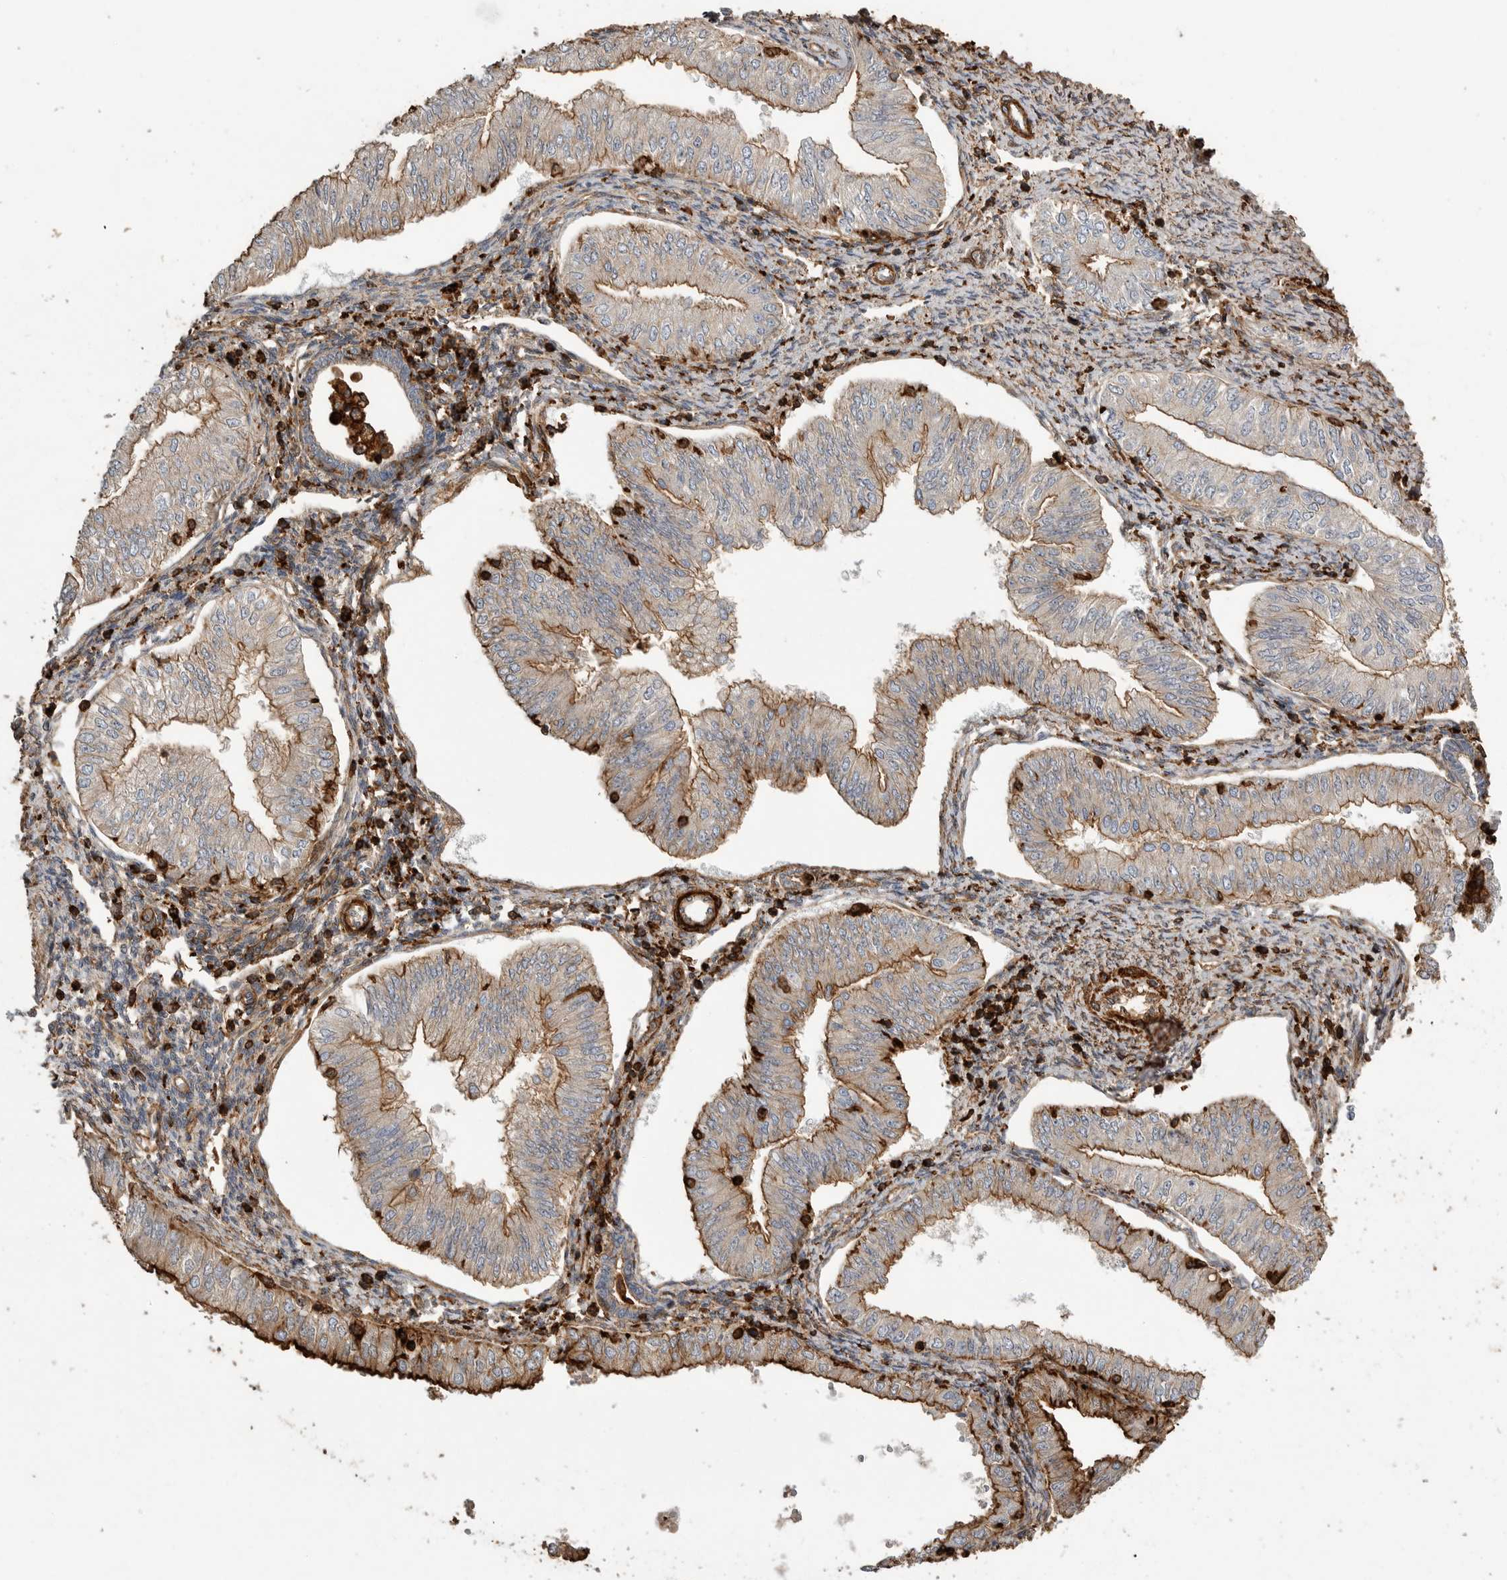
{"staining": {"intensity": "moderate", "quantity": "25%-75%", "location": "cytoplasmic/membranous"}, "tissue": "endometrial cancer", "cell_type": "Tumor cells", "image_type": "cancer", "snomed": [{"axis": "morphology", "description": "Normal tissue, NOS"}, {"axis": "morphology", "description": "Adenocarcinoma, NOS"}, {"axis": "topography", "description": "Endometrium"}], "caption": "An image showing moderate cytoplasmic/membranous staining in approximately 25%-75% of tumor cells in endometrial adenocarcinoma, as visualized by brown immunohistochemical staining.", "gene": "GPER1", "patient": {"sex": "female", "age": 53}}